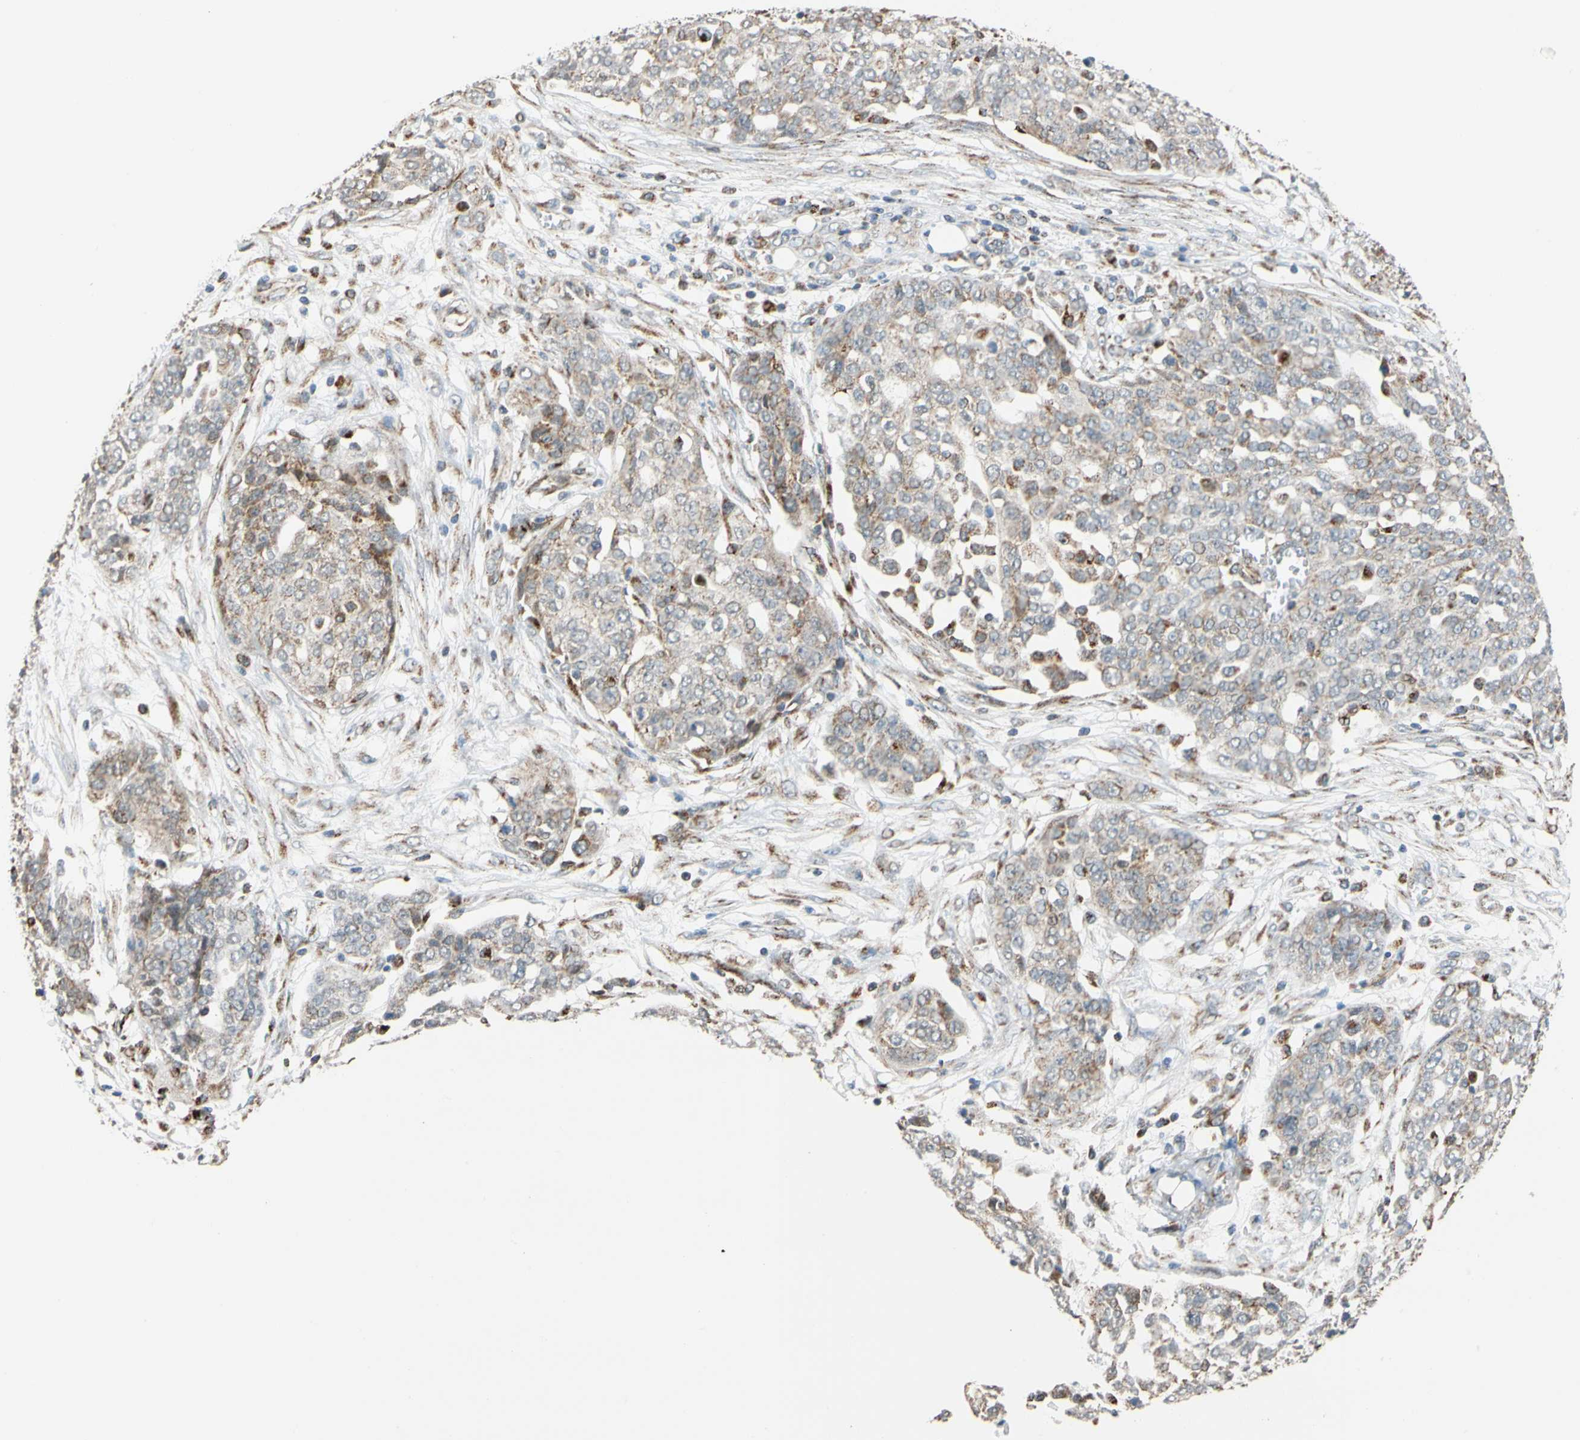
{"staining": {"intensity": "weak", "quantity": "25%-75%", "location": "cytoplasmic/membranous"}, "tissue": "ovarian cancer", "cell_type": "Tumor cells", "image_type": "cancer", "snomed": [{"axis": "morphology", "description": "Cystadenocarcinoma, serous, NOS"}, {"axis": "topography", "description": "Soft tissue"}, {"axis": "topography", "description": "Ovary"}], "caption": "Immunohistochemistry of ovarian serous cystadenocarcinoma reveals low levels of weak cytoplasmic/membranous positivity in approximately 25%-75% of tumor cells. The staining was performed using DAB (3,3'-diaminobenzidine), with brown indicating positive protein expression. Nuclei are stained blue with hematoxylin.", "gene": "SFXN3", "patient": {"sex": "female", "age": 57}}